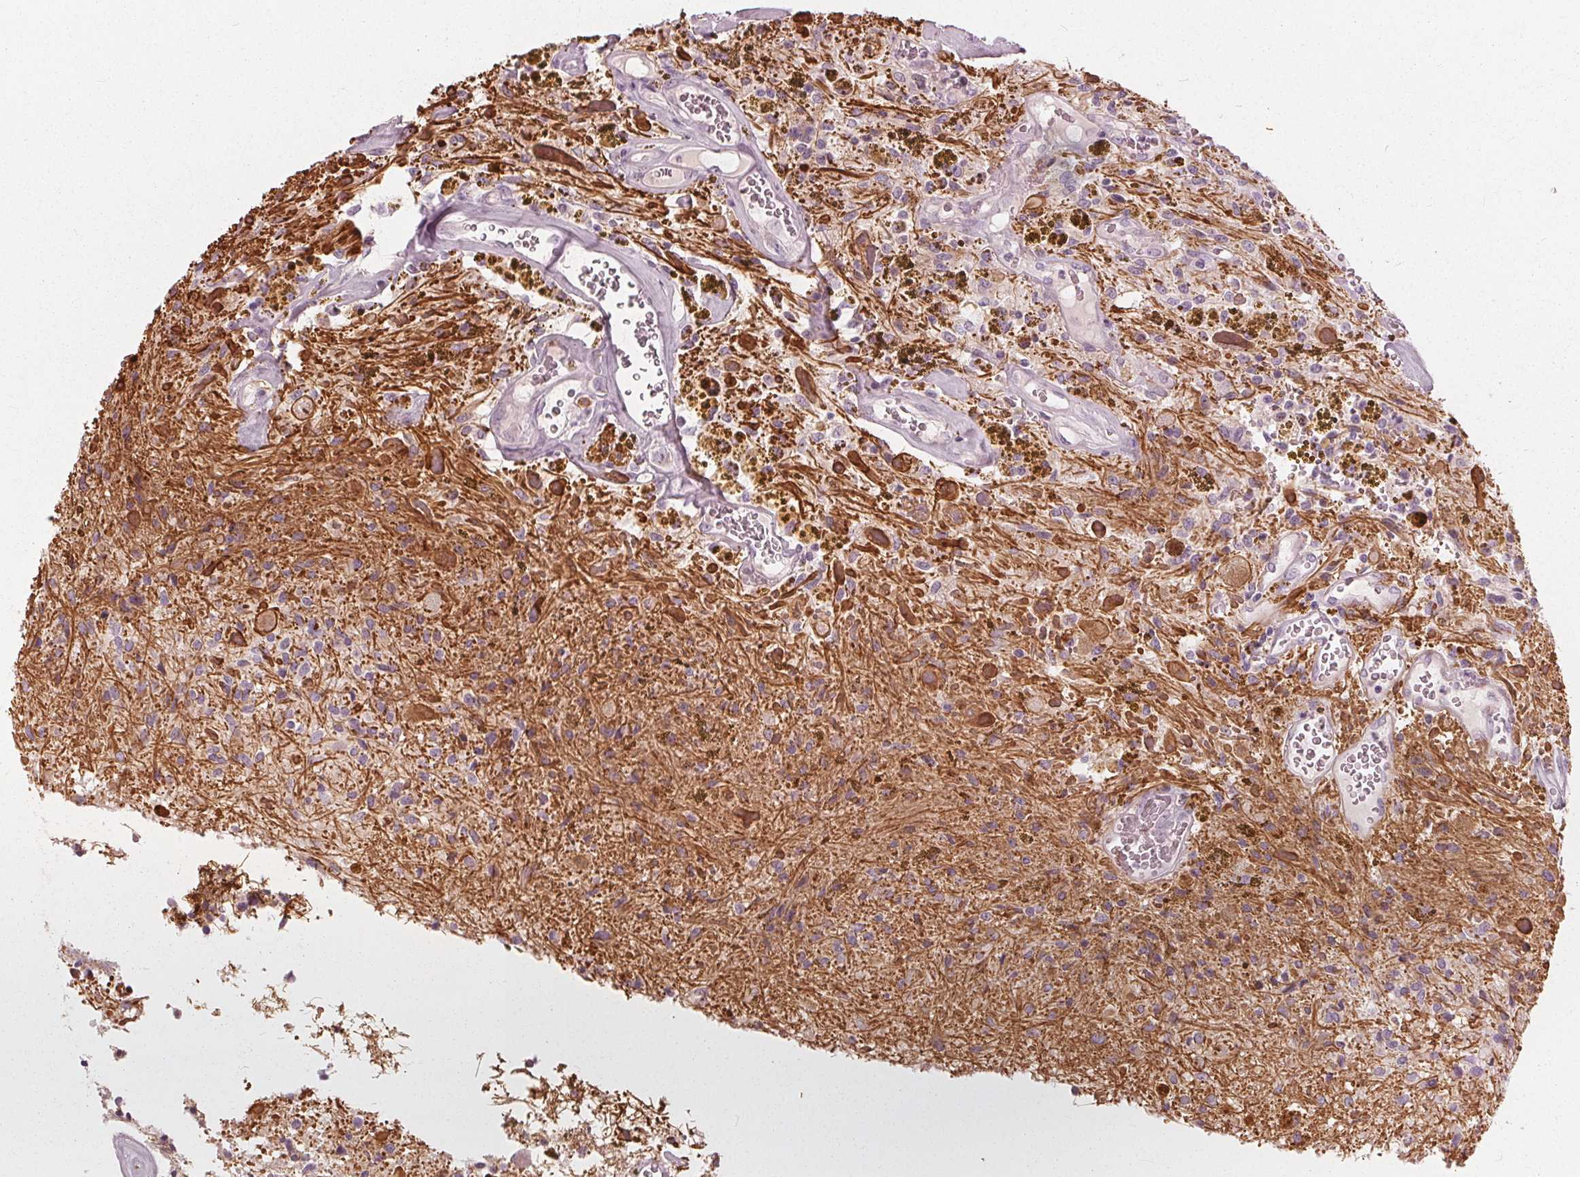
{"staining": {"intensity": "moderate", "quantity": "<25%", "location": "cytoplasmic/membranous"}, "tissue": "glioma", "cell_type": "Tumor cells", "image_type": "cancer", "snomed": [{"axis": "morphology", "description": "Glioma, malignant, Low grade"}, {"axis": "topography", "description": "Cerebellum"}], "caption": "Protein staining displays moderate cytoplasmic/membranous staining in approximately <25% of tumor cells in glioma.", "gene": "BRSK1", "patient": {"sex": "female", "age": 14}}